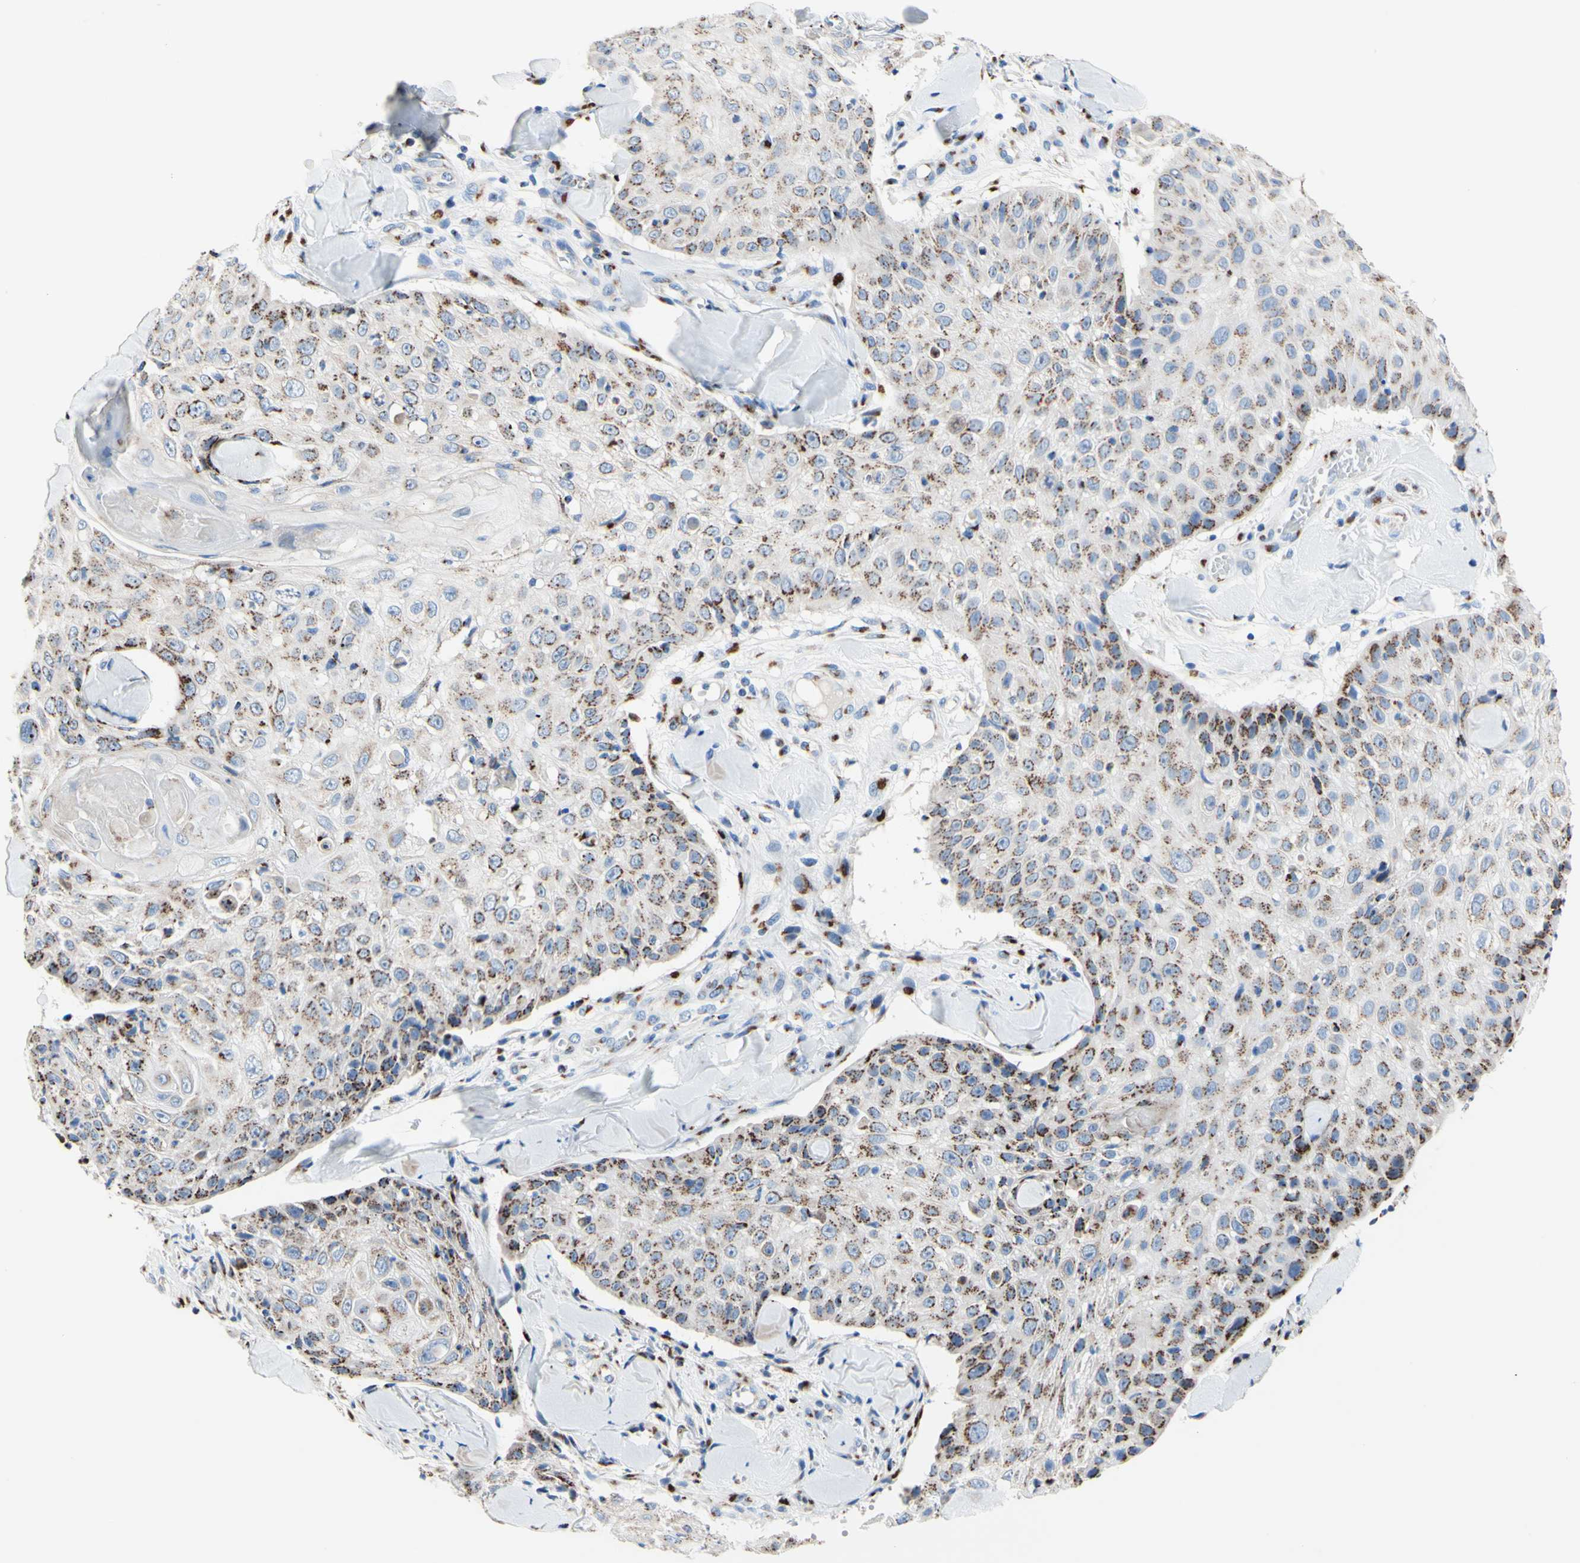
{"staining": {"intensity": "moderate", "quantity": "25%-75%", "location": "cytoplasmic/membranous"}, "tissue": "skin cancer", "cell_type": "Tumor cells", "image_type": "cancer", "snomed": [{"axis": "morphology", "description": "Squamous cell carcinoma, NOS"}, {"axis": "topography", "description": "Skin"}], "caption": "Brown immunohistochemical staining in skin cancer shows moderate cytoplasmic/membranous expression in about 25%-75% of tumor cells.", "gene": "GALNT2", "patient": {"sex": "male", "age": 86}}